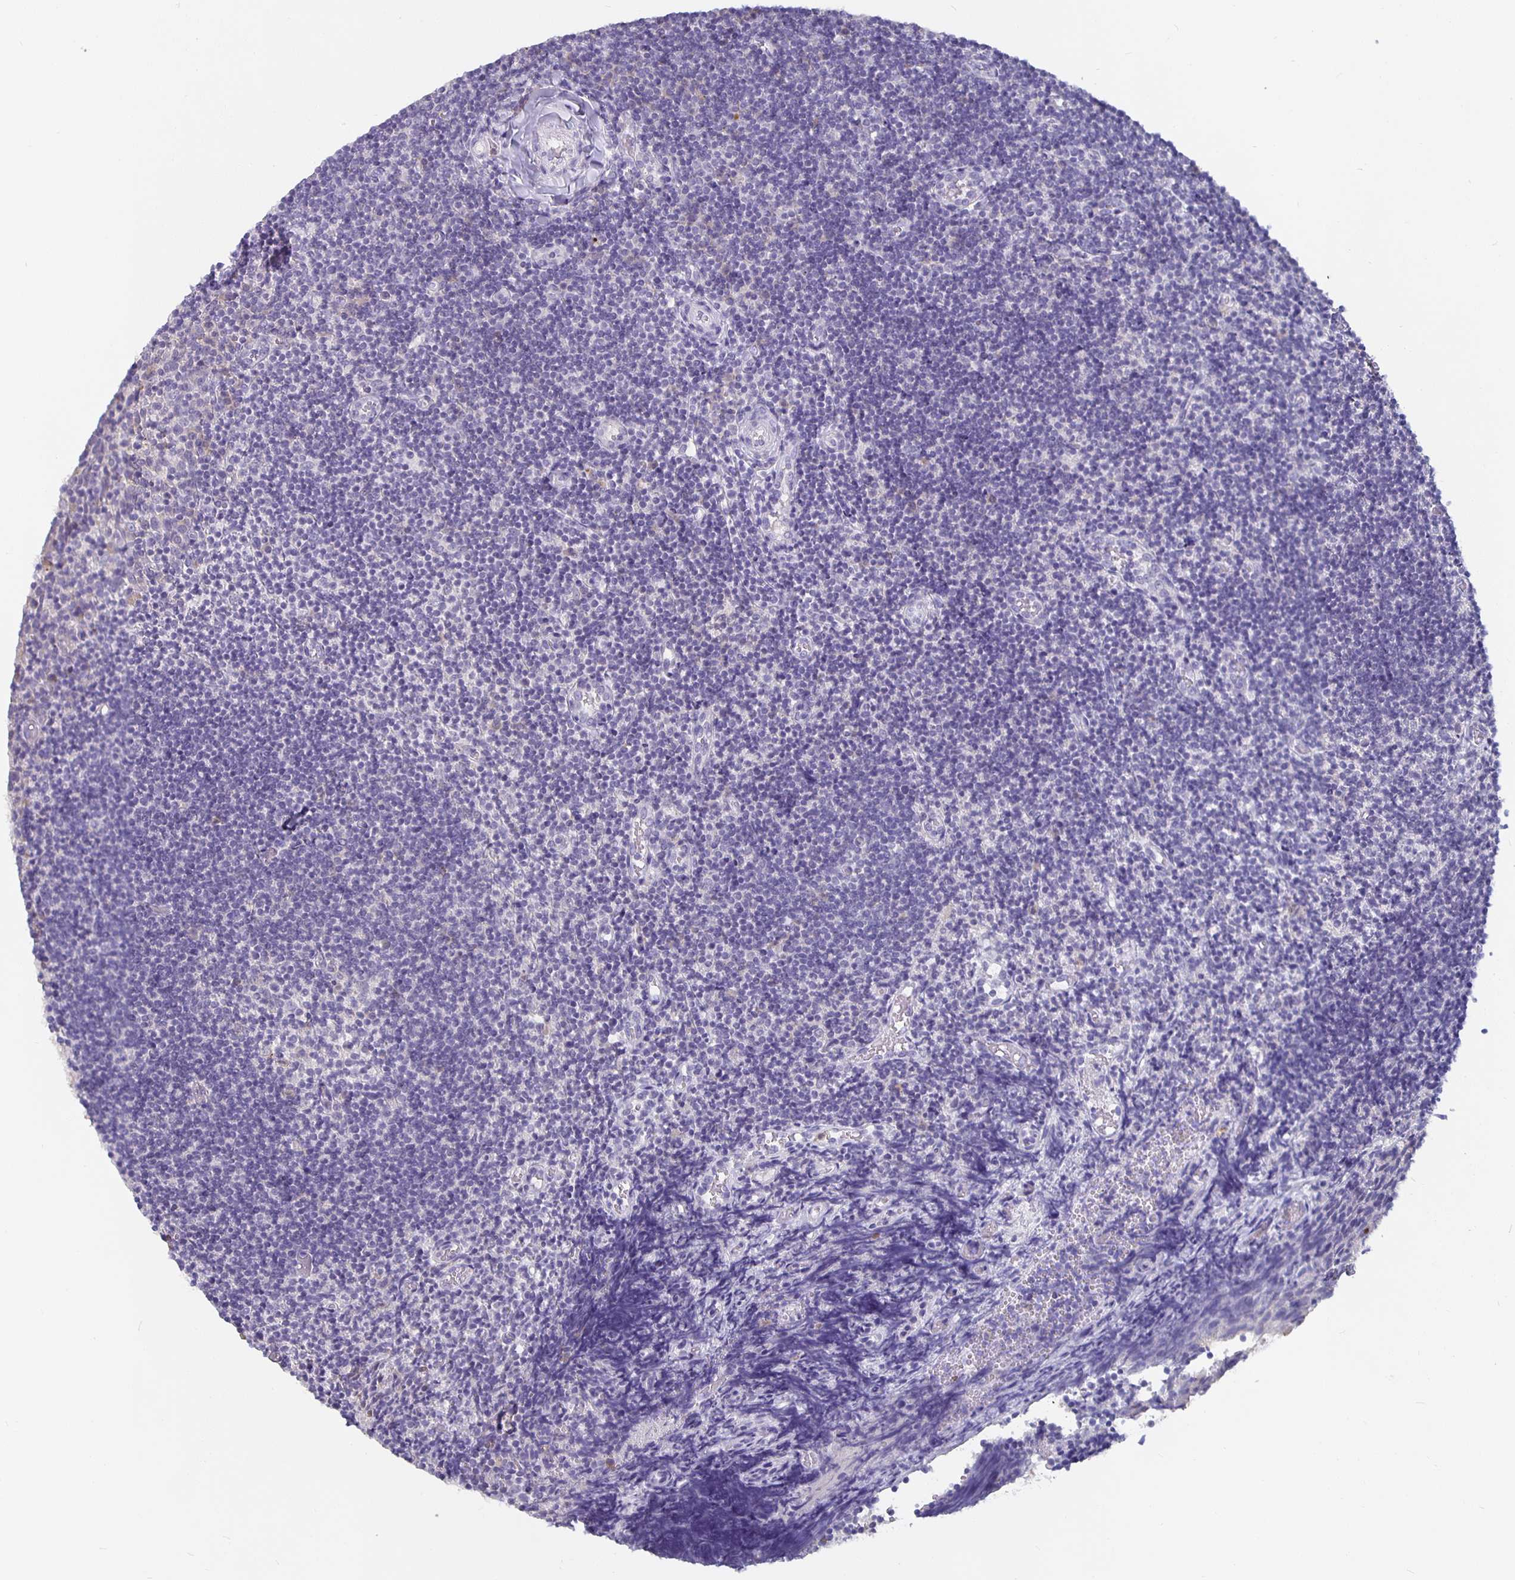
{"staining": {"intensity": "negative", "quantity": "none", "location": "none"}, "tissue": "tonsil", "cell_type": "Germinal center cells", "image_type": "normal", "snomed": [{"axis": "morphology", "description": "Normal tissue, NOS"}, {"axis": "topography", "description": "Tonsil"}], "caption": "IHC photomicrograph of benign human tonsil stained for a protein (brown), which displays no expression in germinal center cells. The staining is performed using DAB brown chromogen with nuclei counter-stained in using hematoxylin.", "gene": "GPX4", "patient": {"sex": "female", "age": 10}}